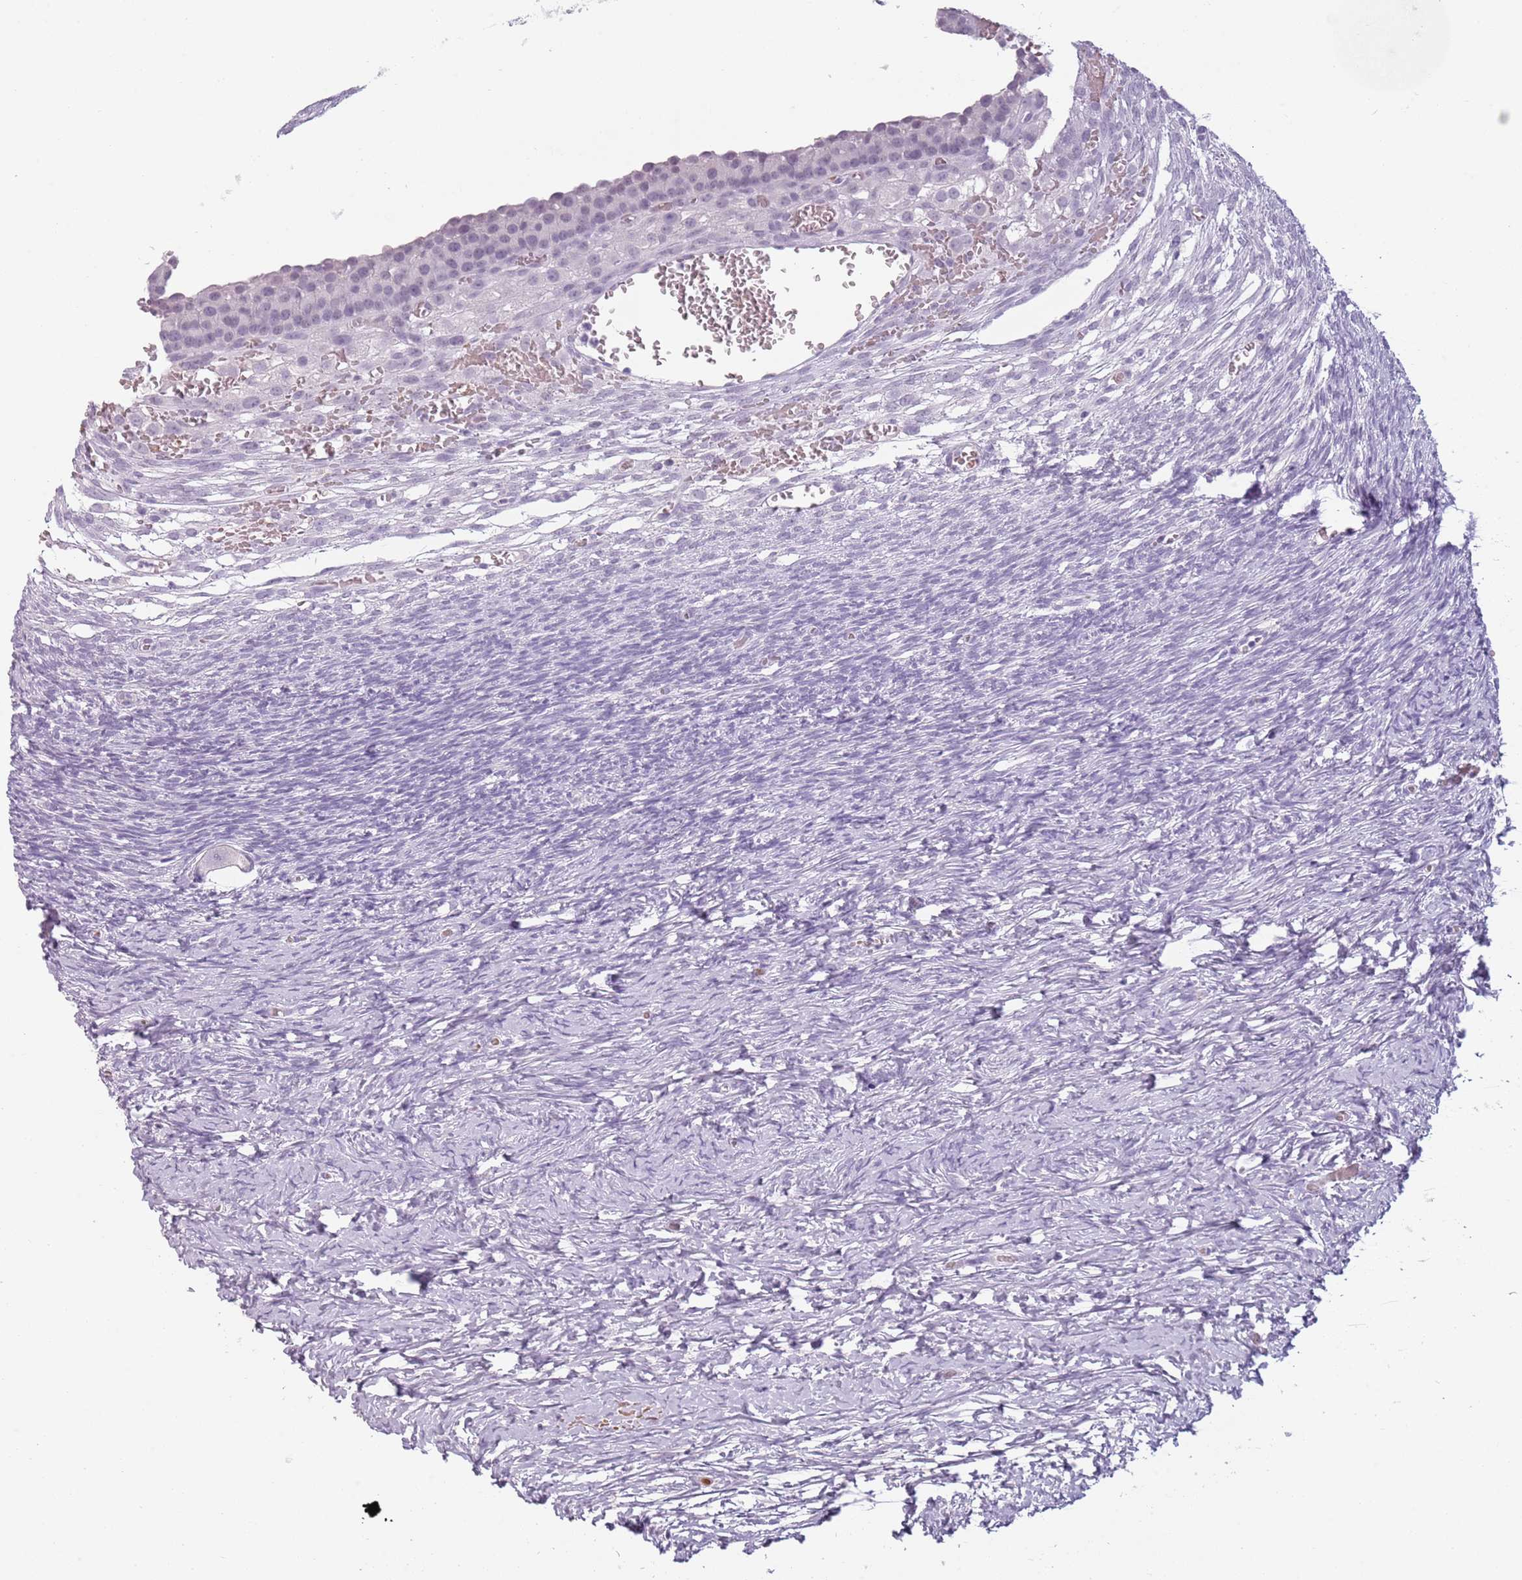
{"staining": {"intensity": "negative", "quantity": "none", "location": "none"}, "tissue": "ovary", "cell_type": "Ovarian stroma cells", "image_type": "normal", "snomed": [{"axis": "morphology", "description": "Normal tissue, NOS"}, {"axis": "topography", "description": "Ovary"}], "caption": "Ovary was stained to show a protein in brown. There is no significant positivity in ovarian stroma cells. (DAB (3,3'-diaminobenzidine) immunohistochemistry (IHC) with hematoxylin counter stain).", "gene": "PIEZO1", "patient": {"sex": "female", "age": 39}}